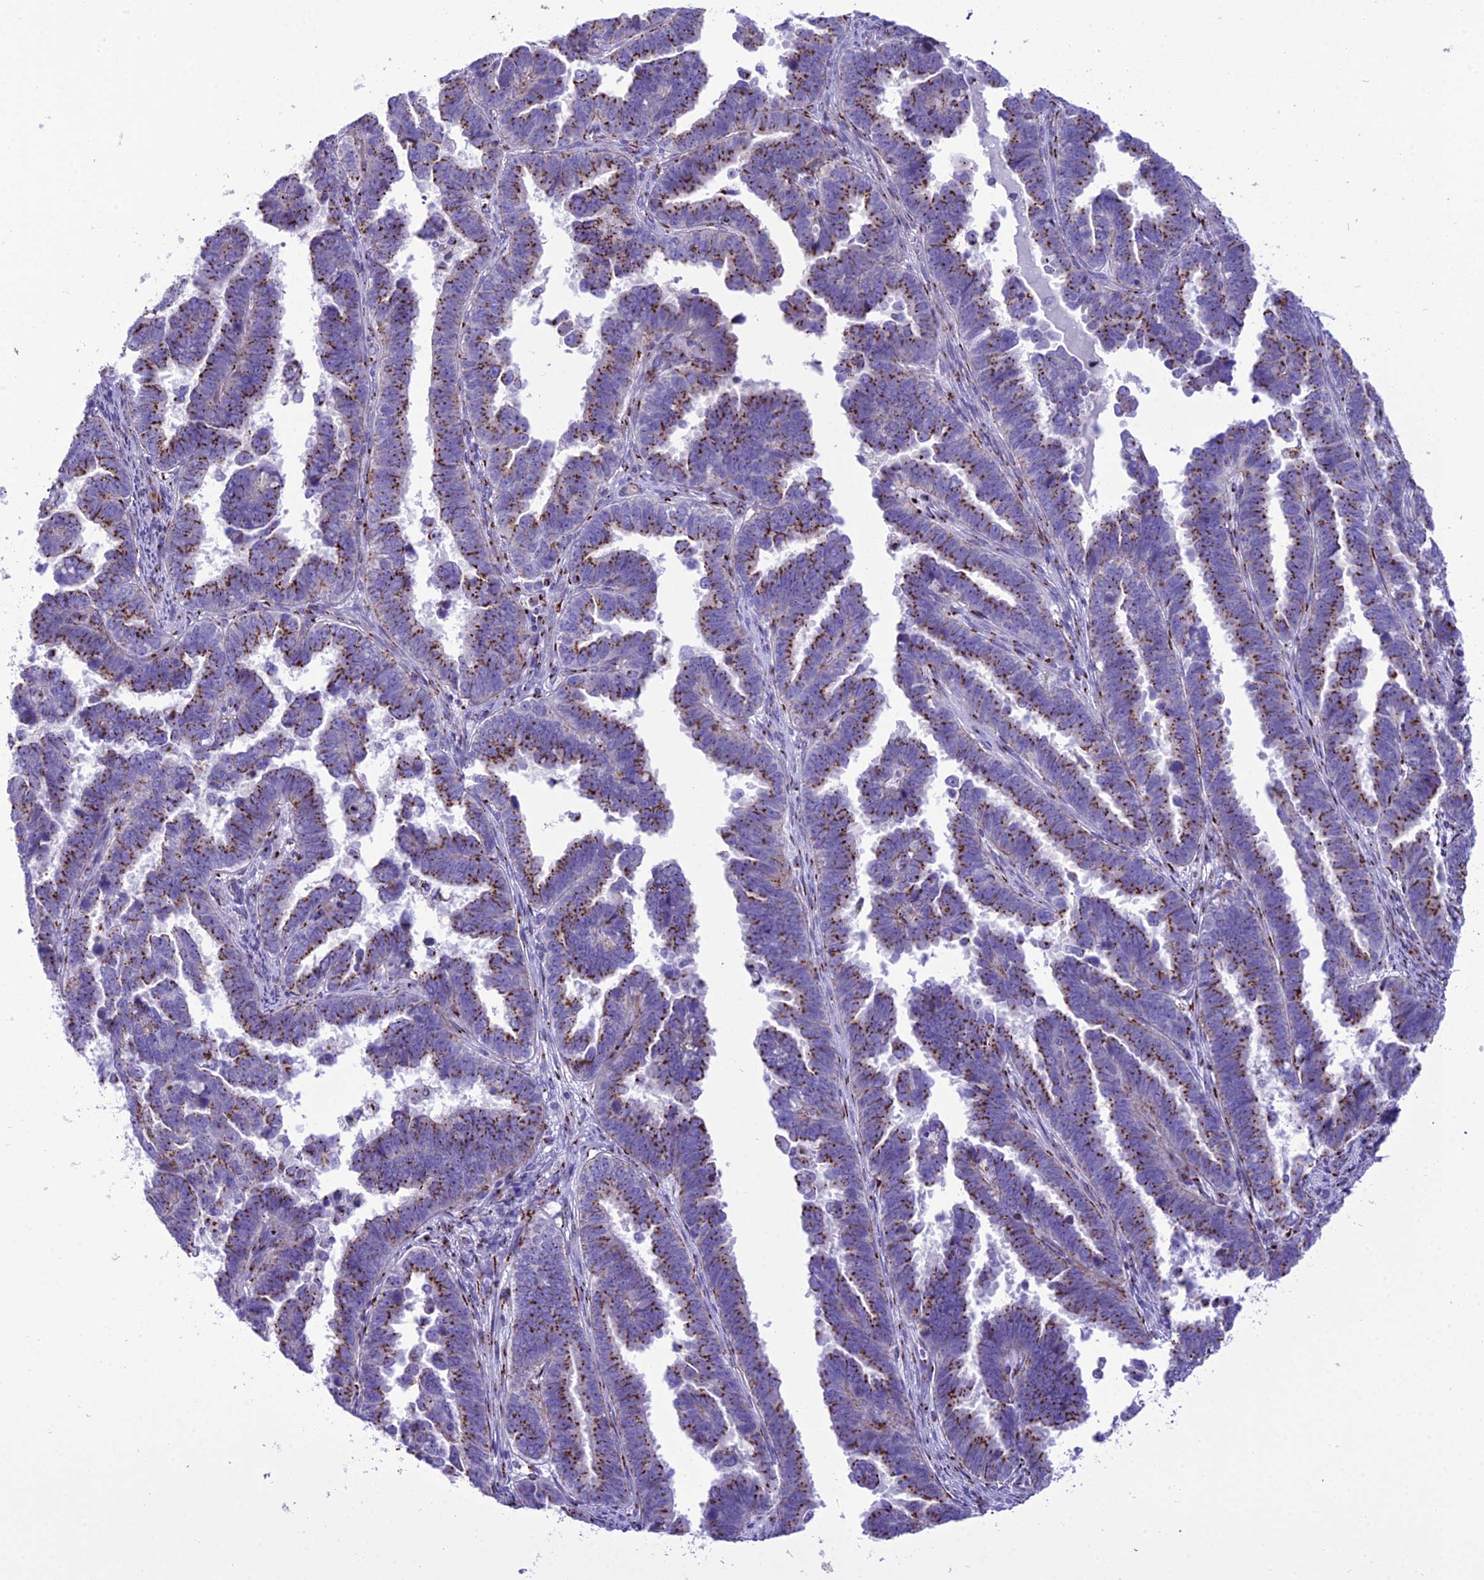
{"staining": {"intensity": "strong", "quantity": ">75%", "location": "cytoplasmic/membranous"}, "tissue": "endometrial cancer", "cell_type": "Tumor cells", "image_type": "cancer", "snomed": [{"axis": "morphology", "description": "Adenocarcinoma, NOS"}, {"axis": "topography", "description": "Endometrium"}], "caption": "Strong cytoplasmic/membranous staining for a protein is appreciated in approximately >75% of tumor cells of endometrial cancer (adenocarcinoma) using immunohistochemistry.", "gene": "GOLM2", "patient": {"sex": "female", "age": 75}}